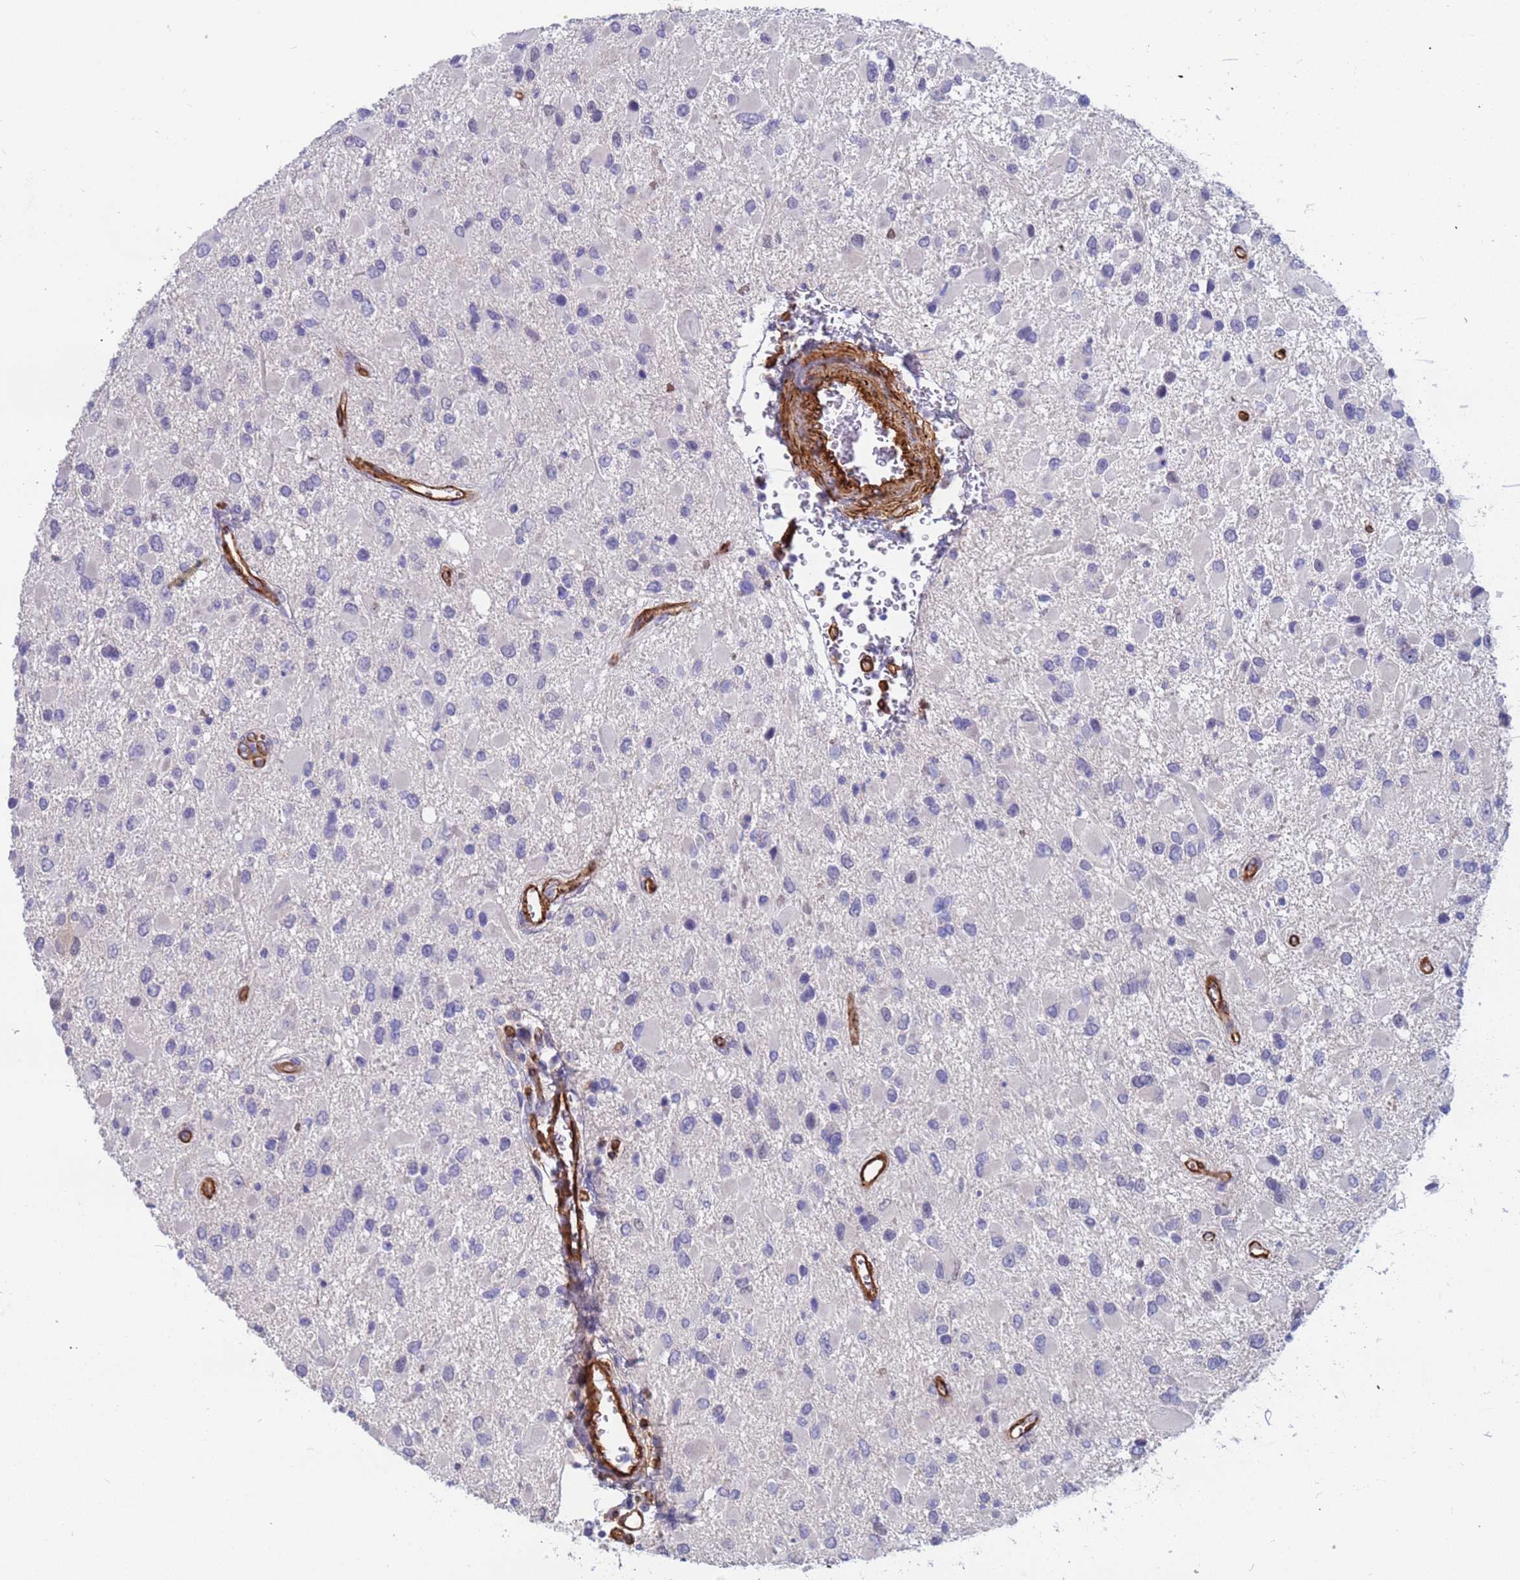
{"staining": {"intensity": "negative", "quantity": "none", "location": "none"}, "tissue": "glioma", "cell_type": "Tumor cells", "image_type": "cancer", "snomed": [{"axis": "morphology", "description": "Glioma, malignant, High grade"}, {"axis": "topography", "description": "Brain"}], "caption": "Tumor cells show no significant protein positivity in glioma.", "gene": "EHD2", "patient": {"sex": "male", "age": 53}}